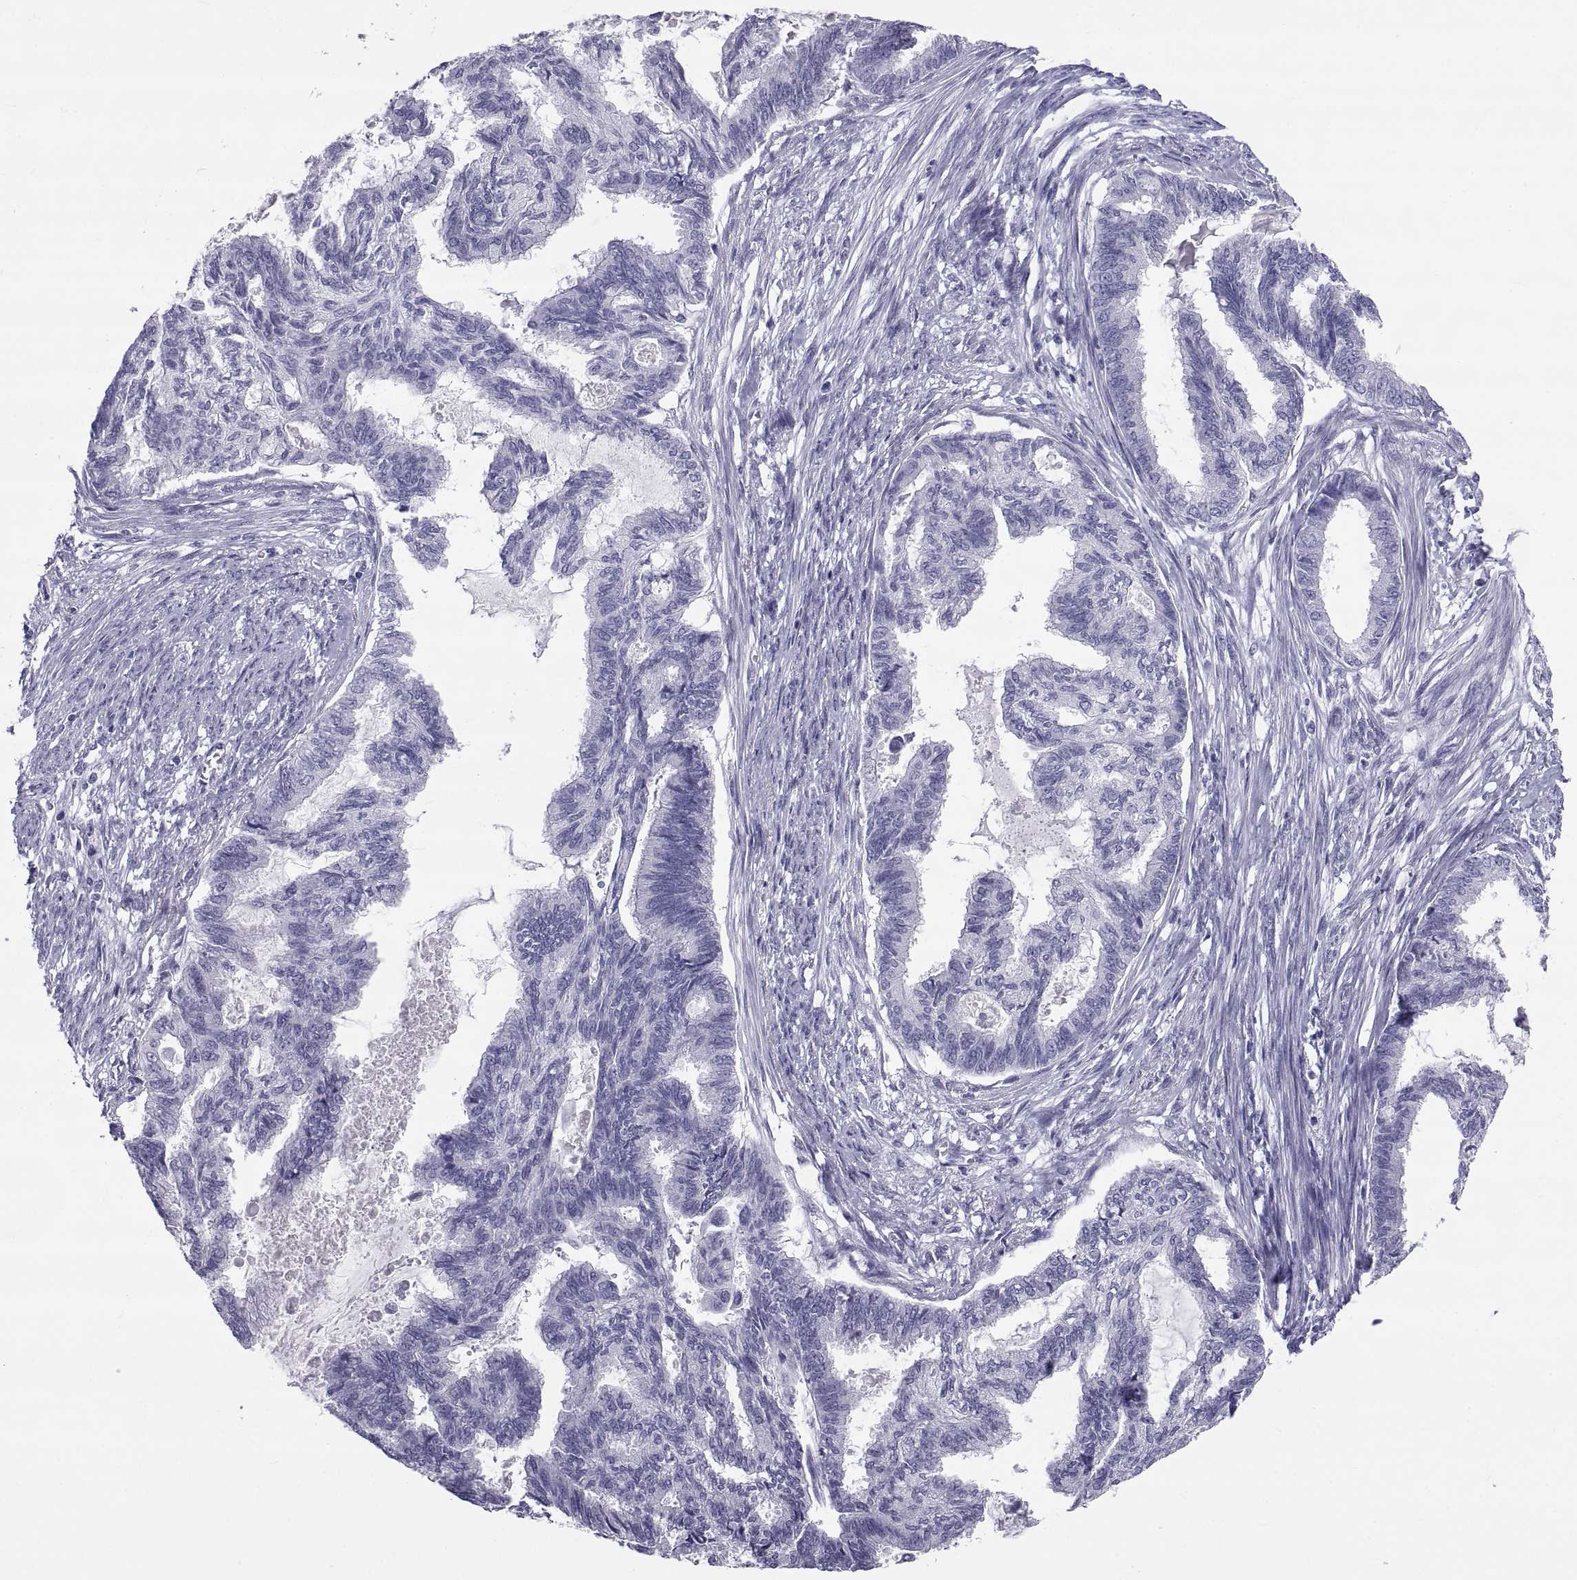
{"staining": {"intensity": "negative", "quantity": "none", "location": "none"}, "tissue": "endometrial cancer", "cell_type": "Tumor cells", "image_type": "cancer", "snomed": [{"axis": "morphology", "description": "Adenocarcinoma, NOS"}, {"axis": "topography", "description": "Endometrium"}], "caption": "A micrograph of adenocarcinoma (endometrial) stained for a protein demonstrates no brown staining in tumor cells. Brightfield microscopy of immunohistochemistry (IHC) stained with DAB (3,3'-diaminobenzidine) (brown) and hematoxylin (blue), captured at high magnification.", "gene": "NPTX2", "patient": {"sex": "female", "age": 86}}